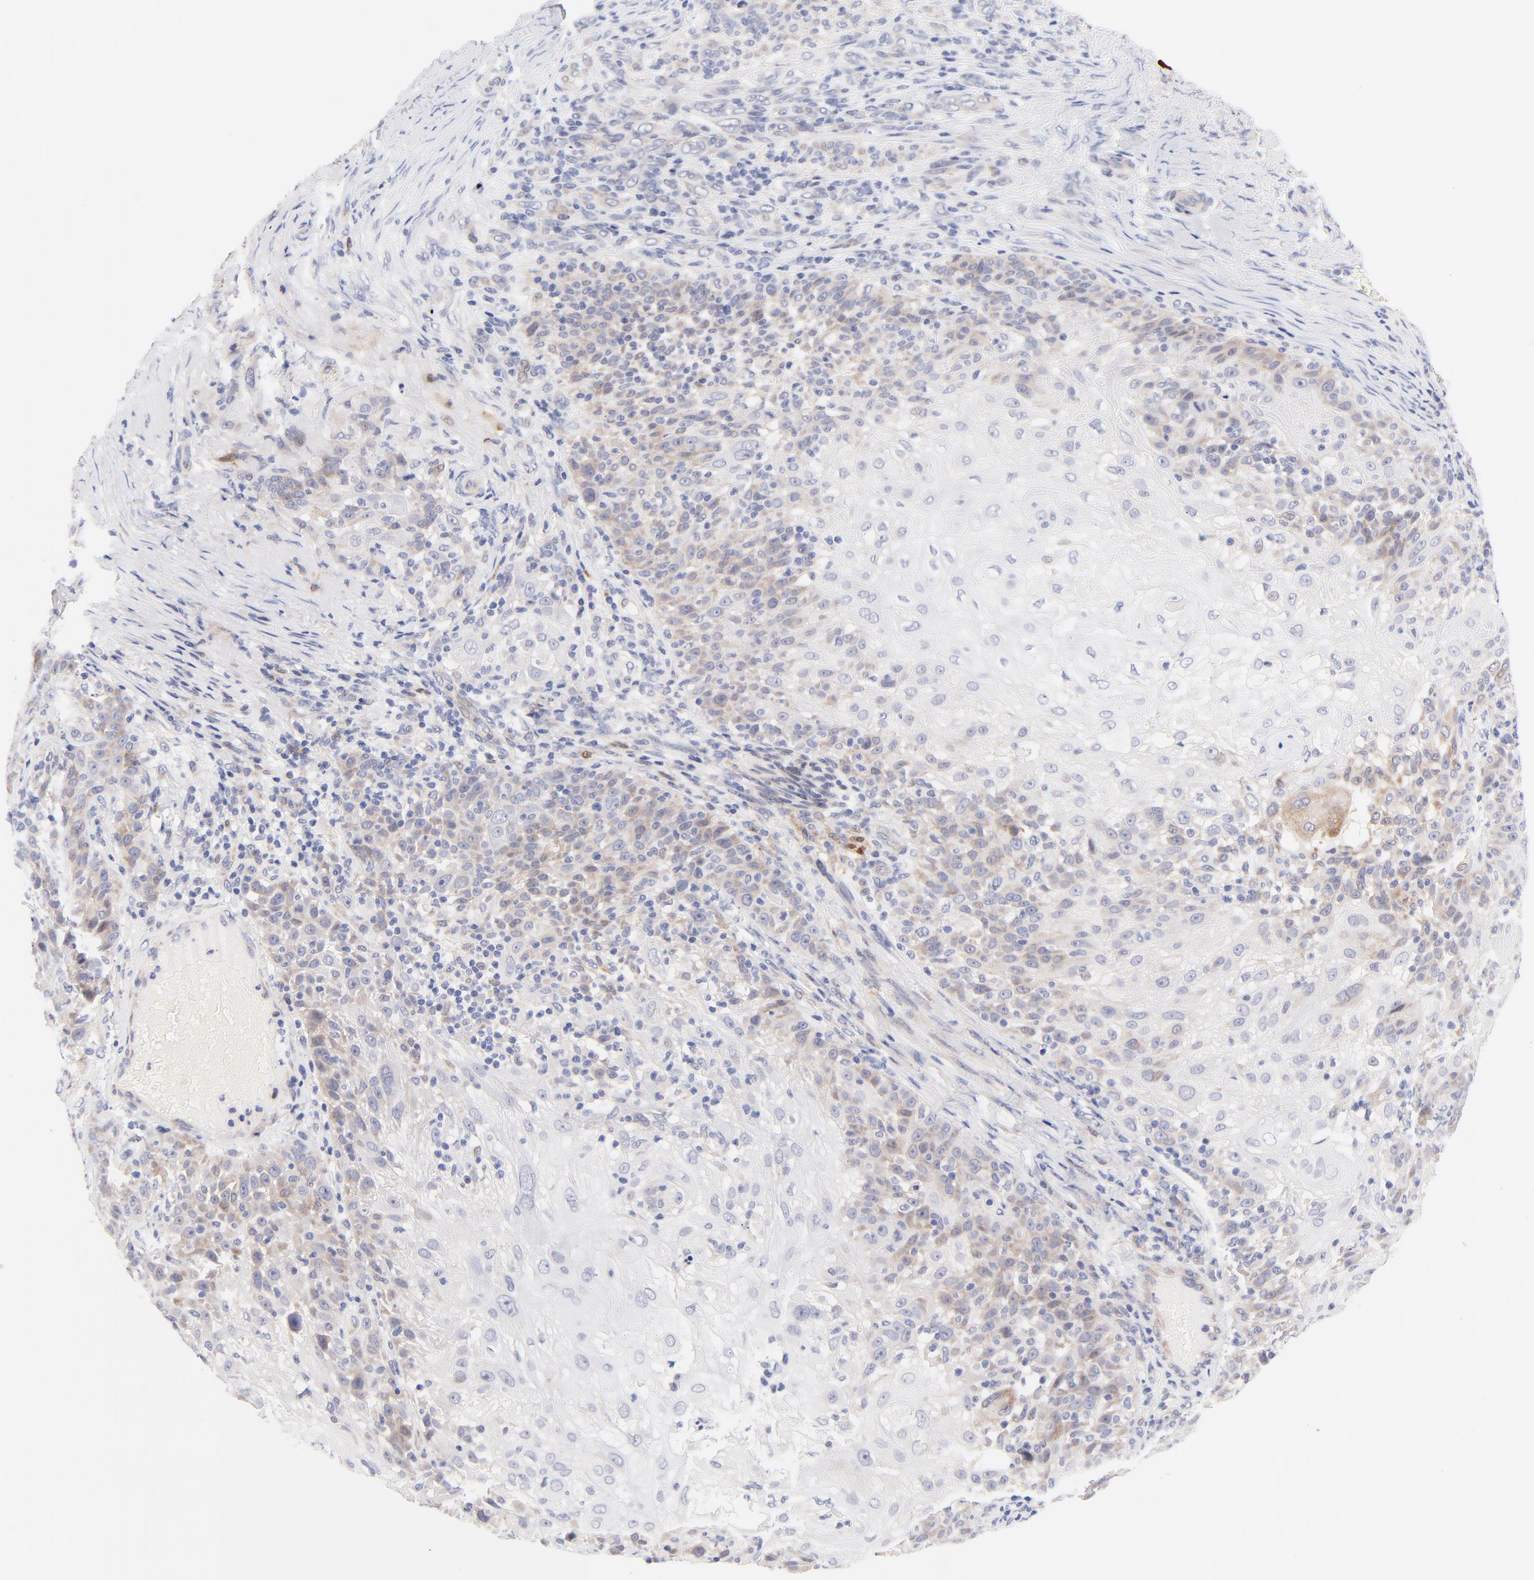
{"staining": {"intensity": "weak", "quantity": "<25%", "location": "cytoplasmic/membranous"}, "tissue": "skin cancer", "cell_type": "Tumor cells", "image_type": "cancer", "snomed": [{"axis": "morphology", "description": "Normal tissue, NOS"}, {"axis": "morphology", "description": "Squamous cell carcinoma, NOS"}, {"axis": "topography", "description": "Skin"}], "caption": "Protein analysis of skin squamous cell carcinoma demonstrates no significant positivity in tumor cells.", "gene": "AFF2", "patient": {"sex": "female", "age": 83}}